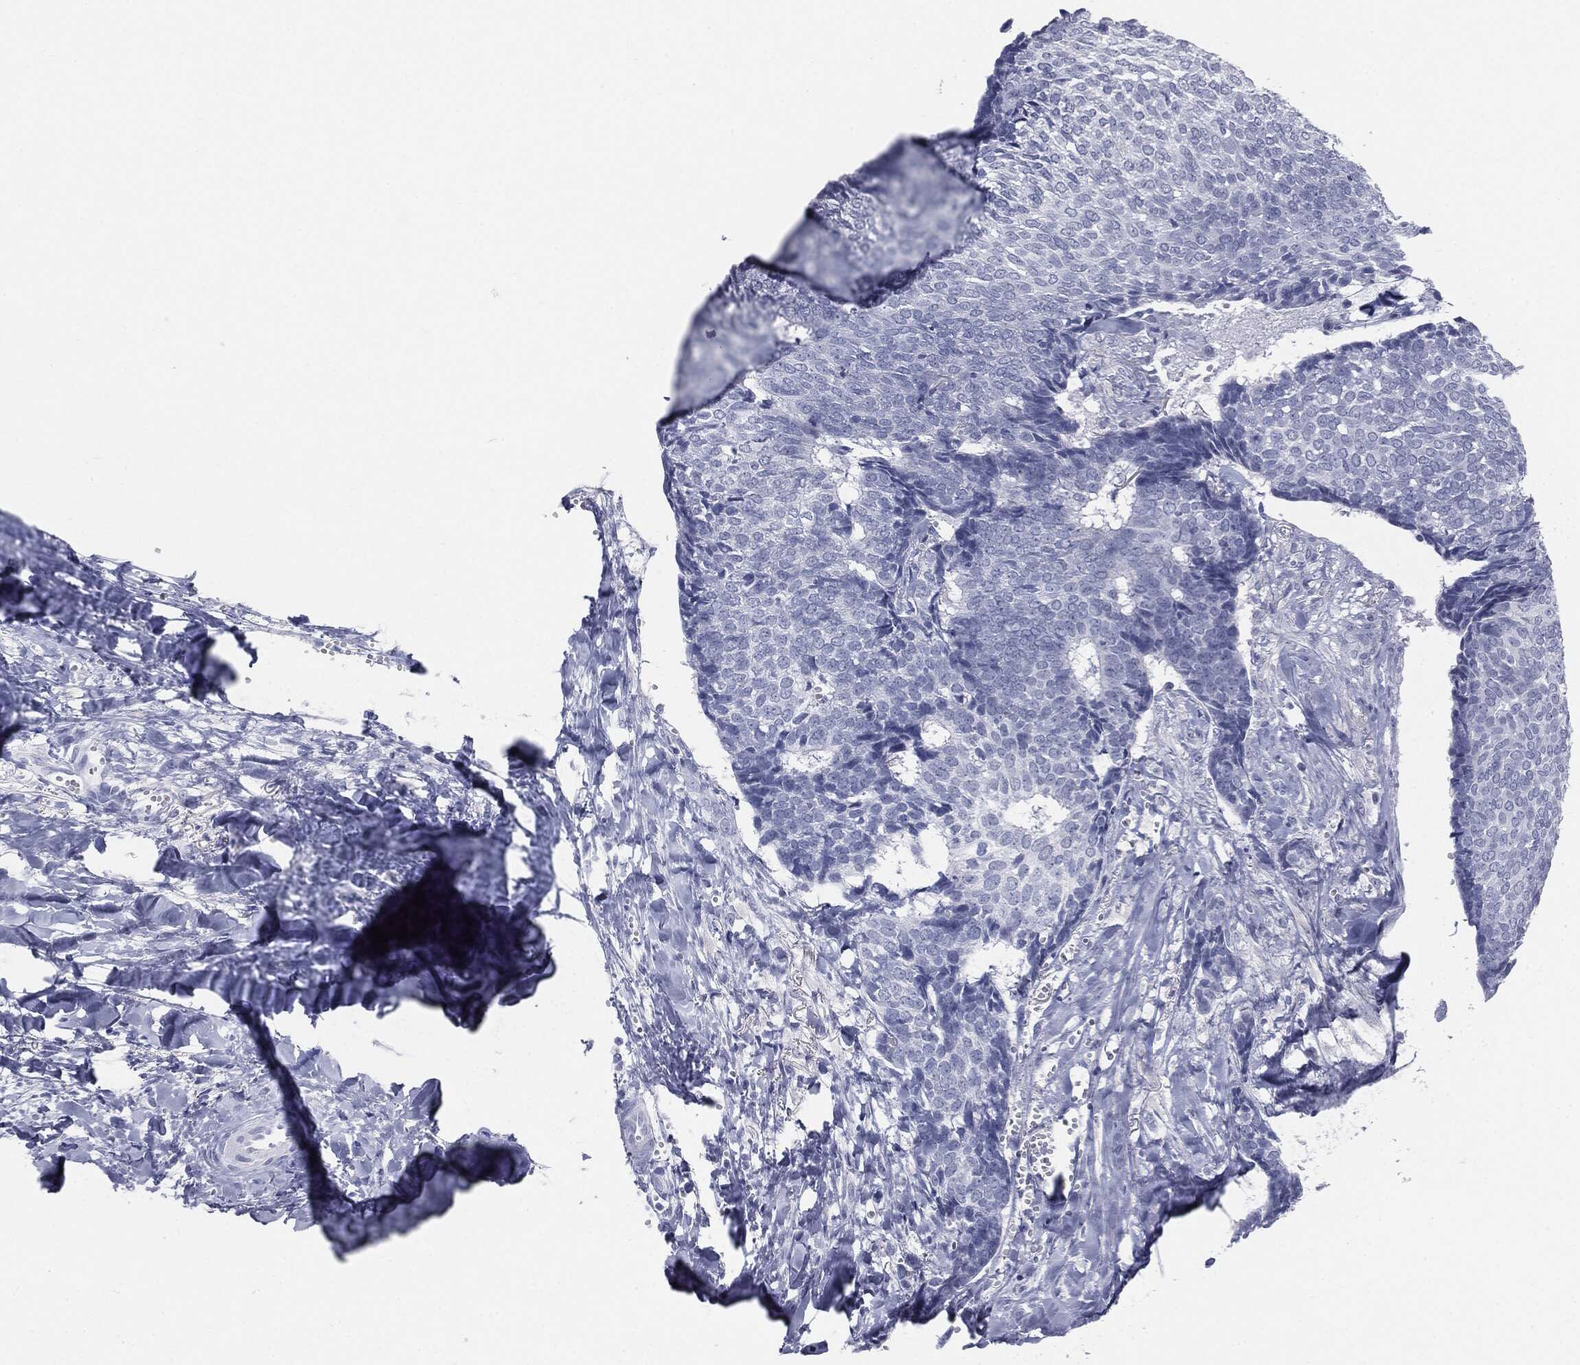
{"staining": {"intensity": "negative", "quantity": "none", "location": "none"}, "tissue": "skin cancer", "cell_type": "Tumor cells", "image_type": "cancer", "snomed": [{"axis": "morphology", "description": "Basal cell carcinoma"}, {"axis": "topography", "description": "Skin"}], "caption": "A high-resolution image shows IHC staining of skin basal cell carcinoma, which demonstrates no significant expression in tumor cells. (Stains: DAB (3,3'-diaminobenzidine) immunohistochemistry with hematoxylin counter stain, Microscopy: brightfield microscopy at high magnification).", "gene": "MUC5AC", "patient": {"sex": "male", "age": 86}}